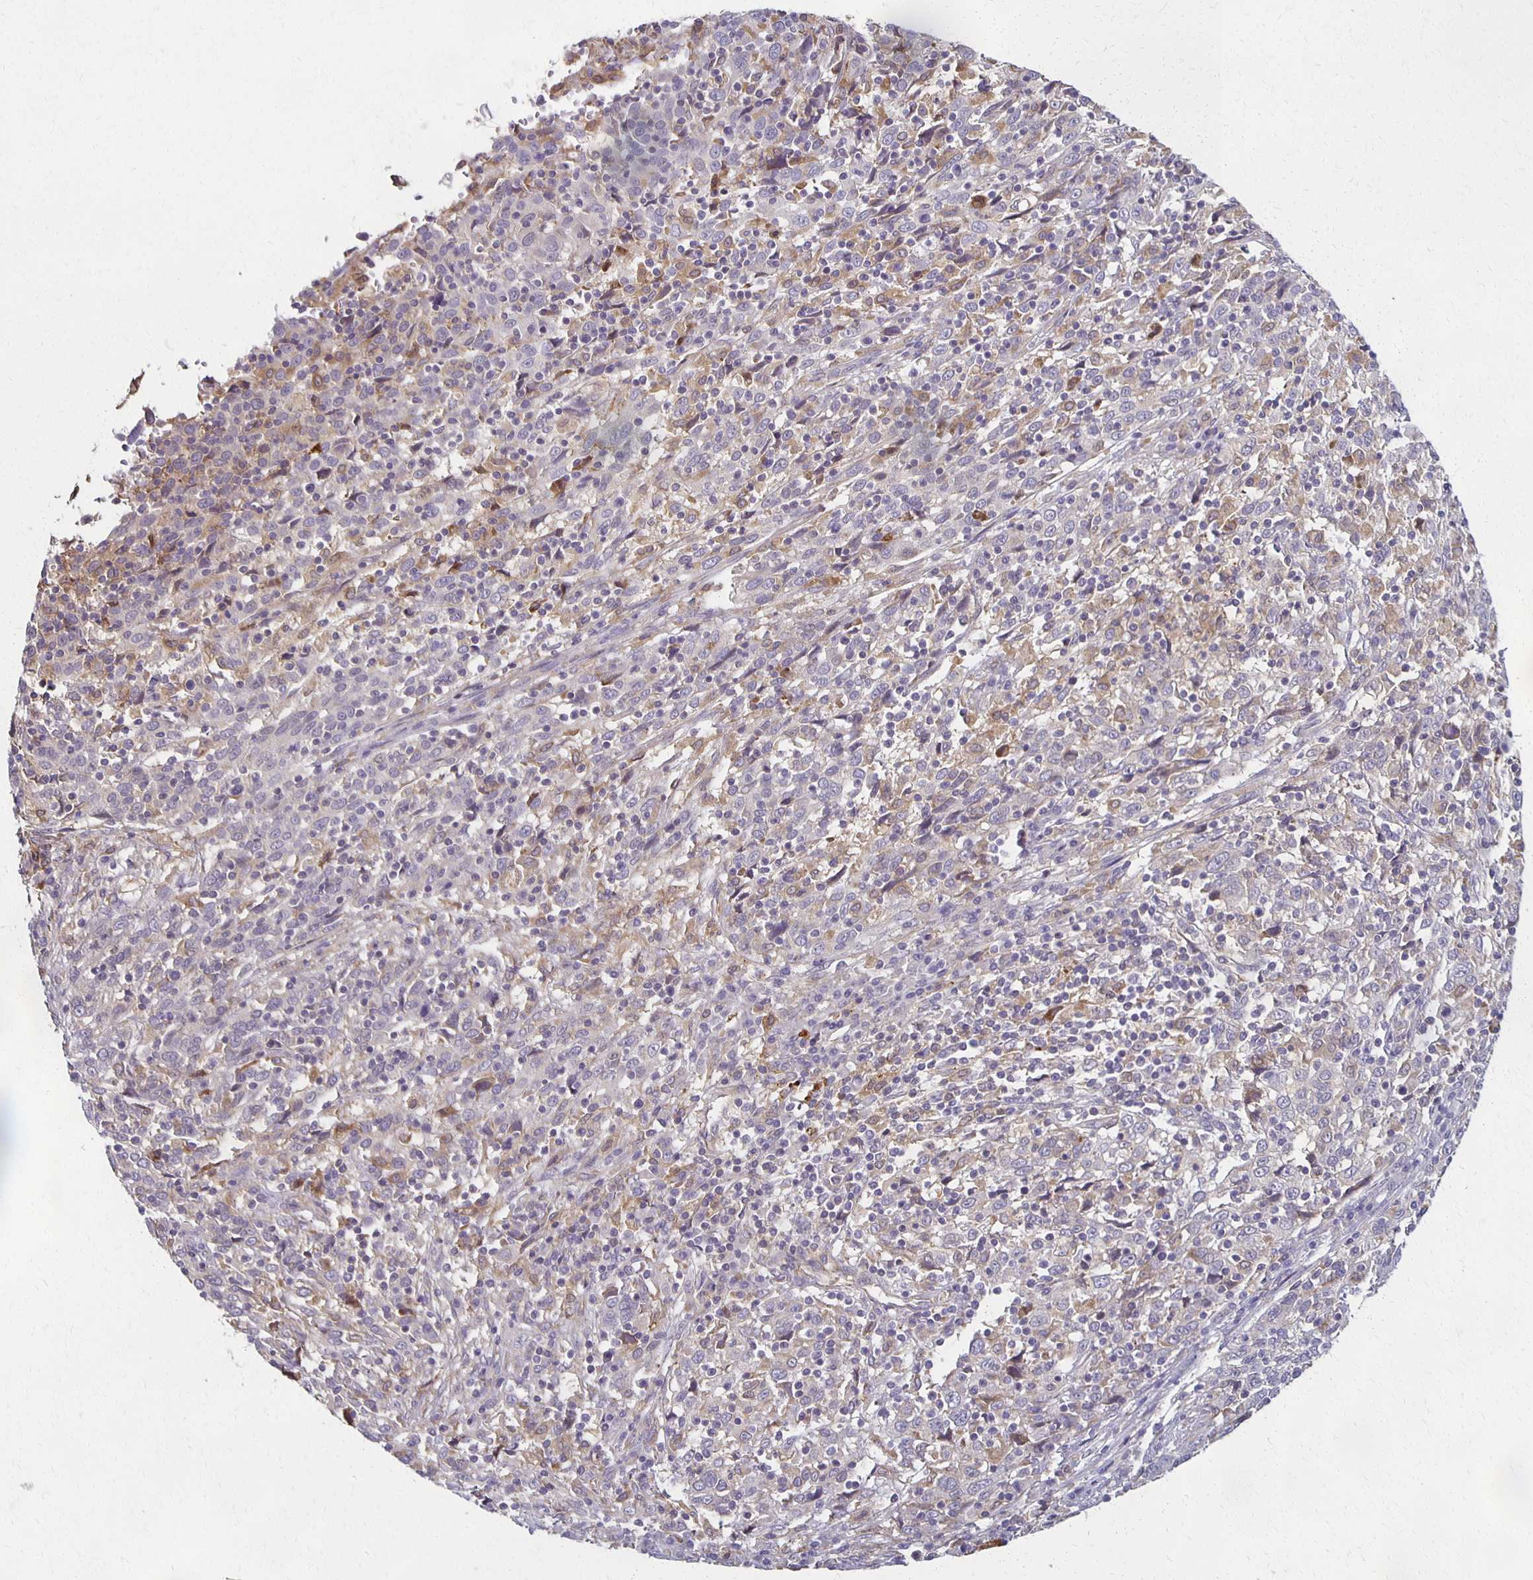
{"staining": {"intensity": "negative", "quantity": "none", "location": "none"}, "tissue": "cervical cancer", "cell_type": "Tumor cells", "image_type": "cancer", "snomed": [{"axis": "morphology", "description": "Squamous cell carcinoma, NOS"}, {"axis": "topography", "description": "Cervix"}], "caption": "A photomicrograph of human squamous cell carcinoma (cervical) is negative for staining in tumor cells.", "gene": "GPX4", "patient": {"sex": "female", "age": 46}}